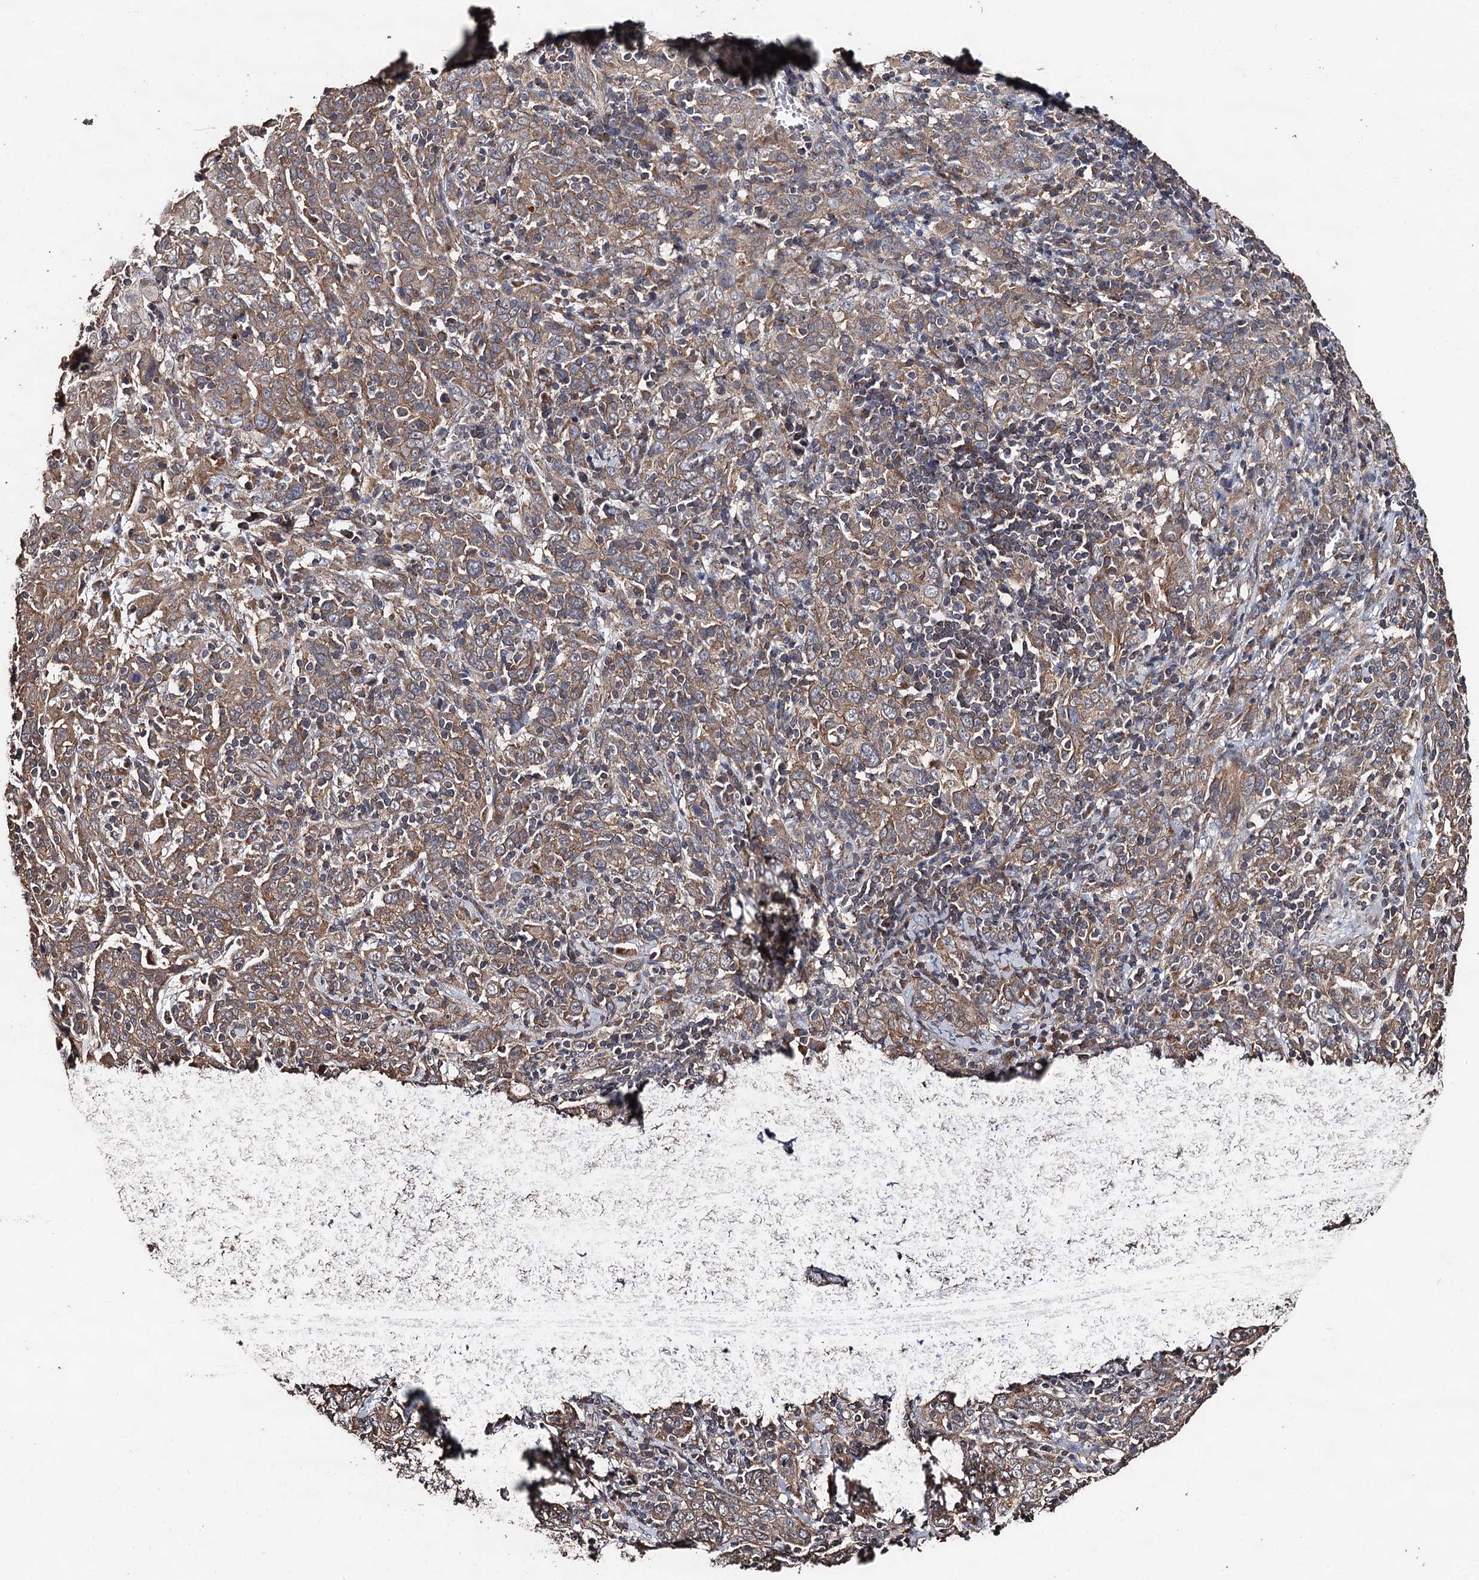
{"staining": {"intensity": "moderate", "quantity": ">75%", "location": "cytoplasmic/membranous"}, "tissue": "cervical cancer", "cell_type": "Tumor cells", "image_type": "cancer", "snomed": [{"axis": "morphology", "description": "Squamous cell carcinoma, NOS"}, {"axis": "topography", "description": "Cervix"}], "caption": "IHC histopathology image of cervical squamous cell carcinoma stained for a protein (brown), which reveals medium levels of moderate cytoplasmic/membranous expression in approximately >75% of tumor cells.", "gene": "PPTC7", "patient": {"sex": "female", "age": 67}}